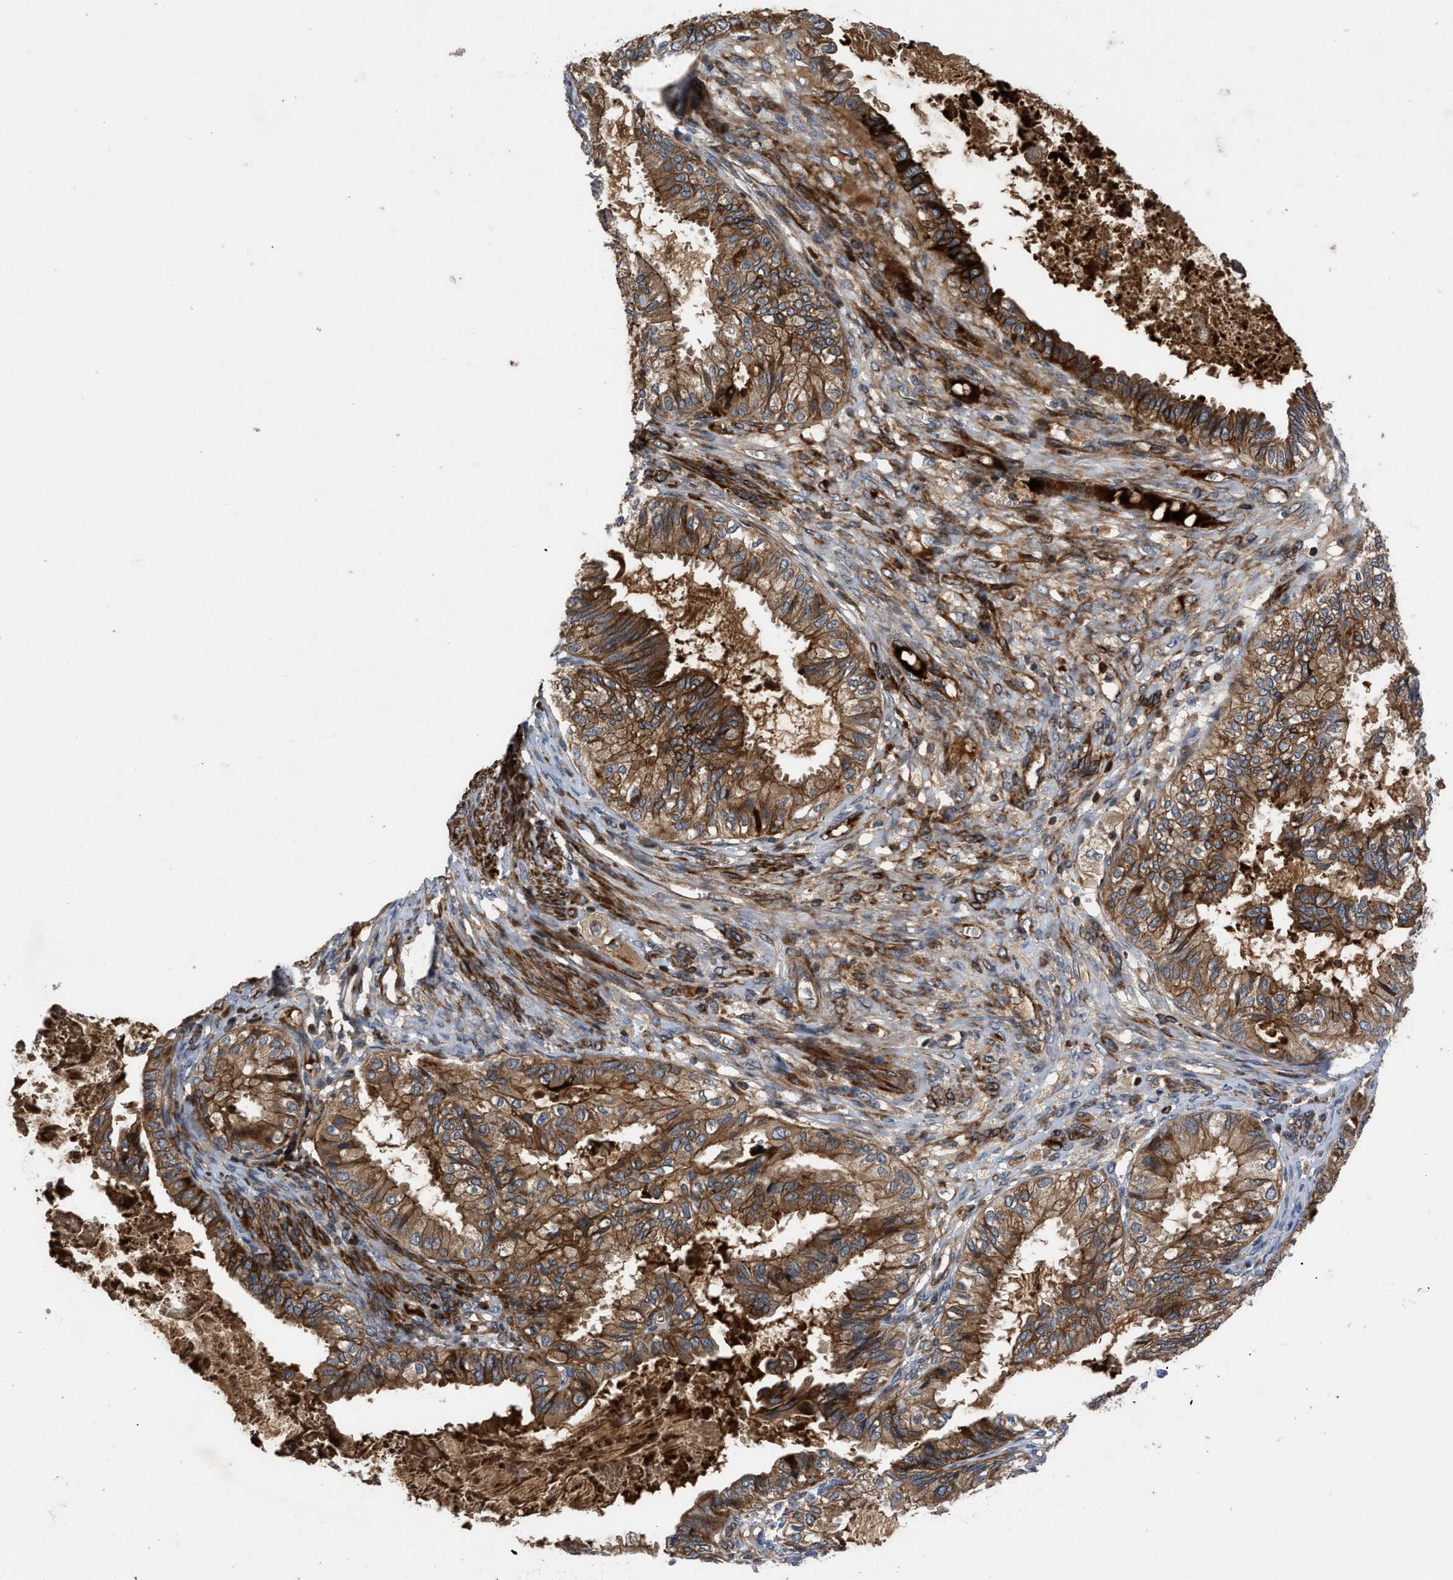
{"staining": {"intensity": "moderate", "quantity": ">75%", "location": "cytoplasmic/membranous"}, "tissue": "cervical cancer", "cell_type": "Tumor cells", "image_type": "cancer", "snomed": [{"axis": "morphology", "description": "Normal tissue, NOS"}, {"axis": "morphology", "description": "Adenocarcinoma, NOS"}, {"axis": "topography", "description": "Cervix"}, {"axis": "topography", "description": "Endometrium"}], "caption": "A brown stain shows moderate cytoplasmic/membranous staining of a protein in human cervical cancer tumor cells.", "gene": "CNNM3", "patient": {"sex": "female", "age": 86}}